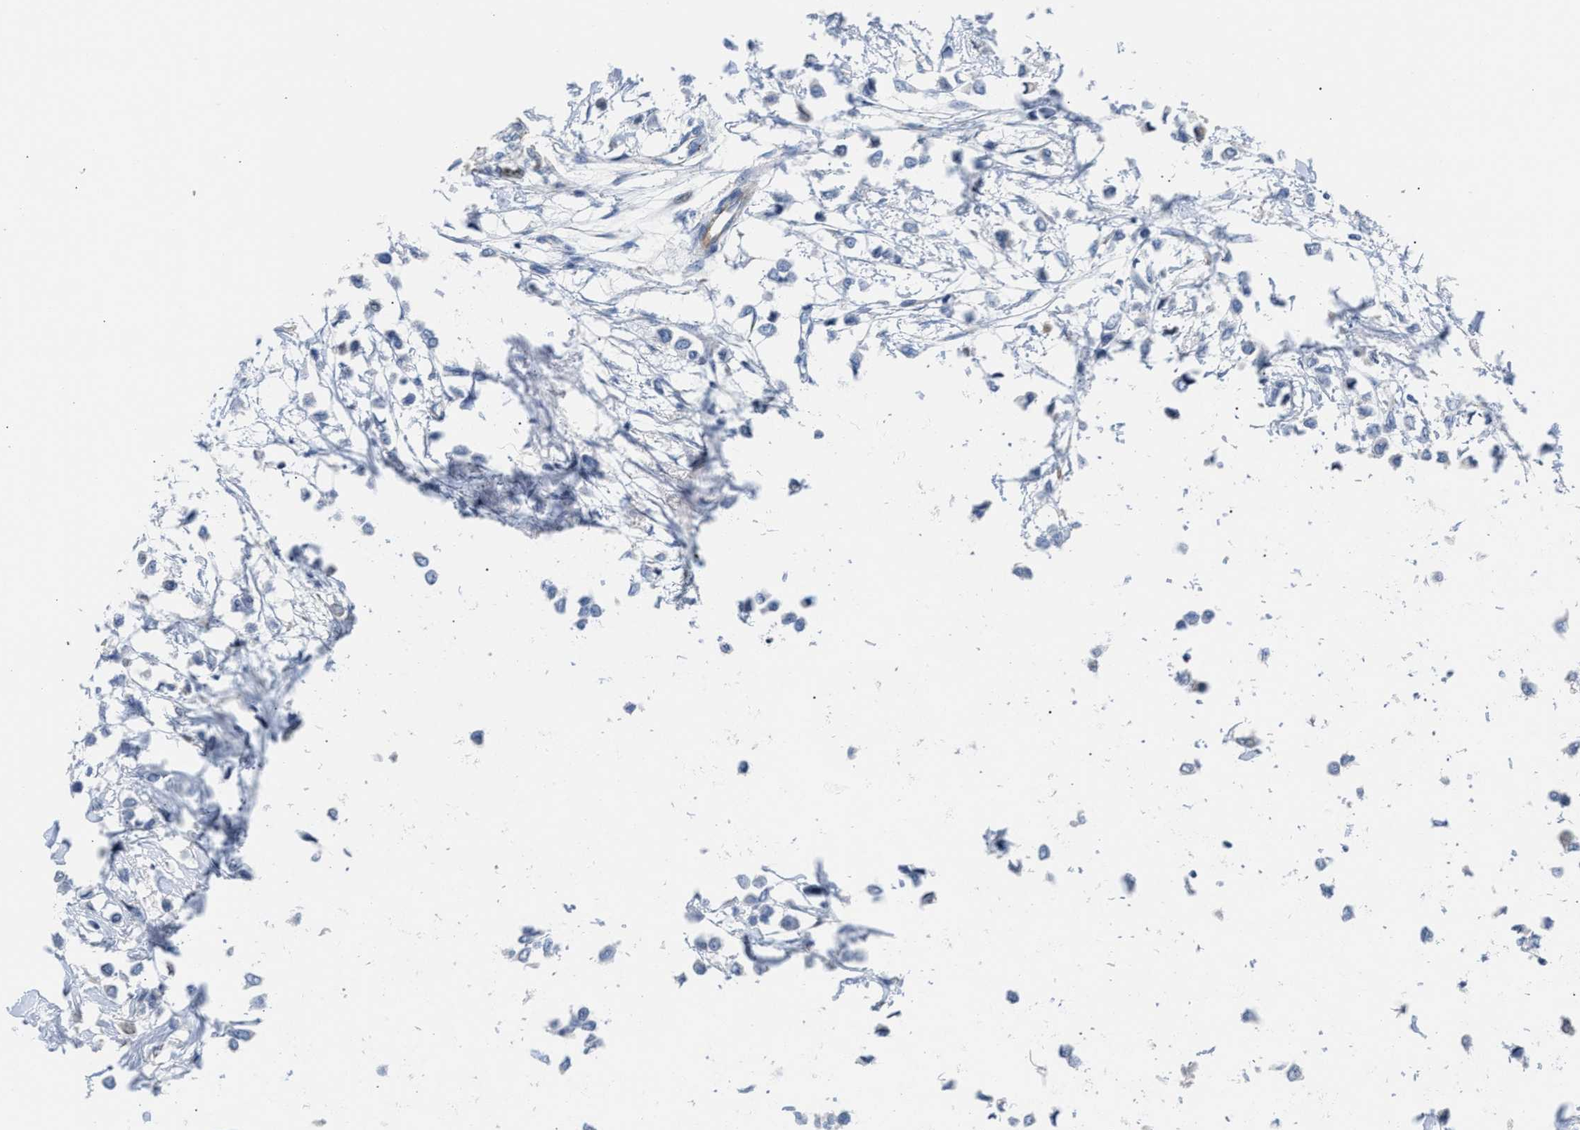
{"staining": {"intensity": "negative", "quantity": "none", "location": "none"}, "tissue": "breast cancer", "cell_type": "Tumor cells", "image_type": "cancer", "snomed": [{"axis": "morphology", "description": "Lobular carcinoma"}, {"axis": "topography", "description": "Breast"}], "caption": "Protein analysis of breast cancer (lobular carcinoma) exhibits no significant staining in tumor cells.", "gene": "TFPI", "patient": {"sex": "female", "age": 51}}